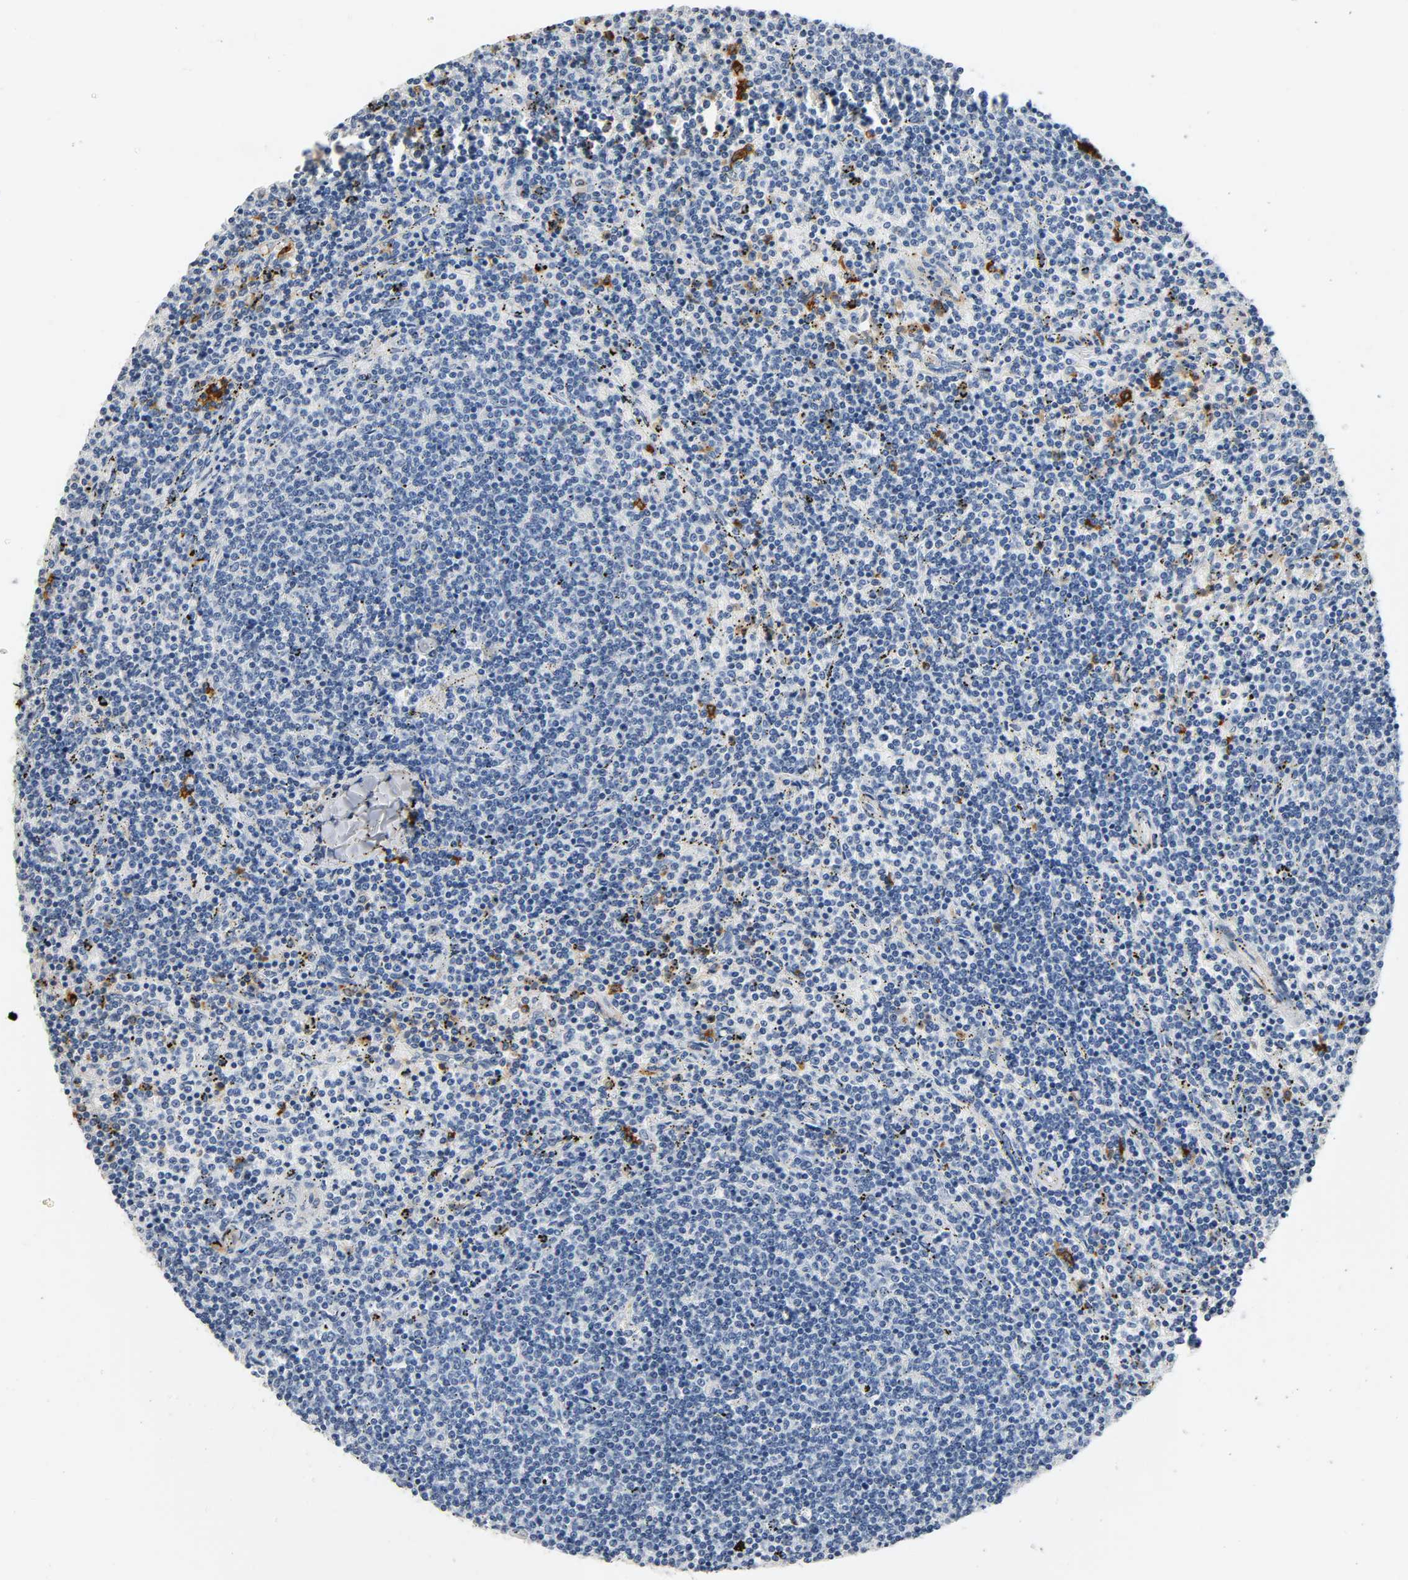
{"staining": {"intensity": "negative", "quantity": "none", "location": "none"}, "tissue": "lymphoma", "cell_type": "Tumor cells", "image_type": "cancer", "snomed": [{"axis": "morphology", "description": "Malignant lymphoma, non-Hodgkin's type, Low grade"}, {"axis": "topography", "description": "Spleen"}], "caption": "An IHC image of lymphoma is shown. There is no staining in tumor cells of lymphoma.", "gene": "ANPEP", "patient": {"sex": "female", "age": 50}}